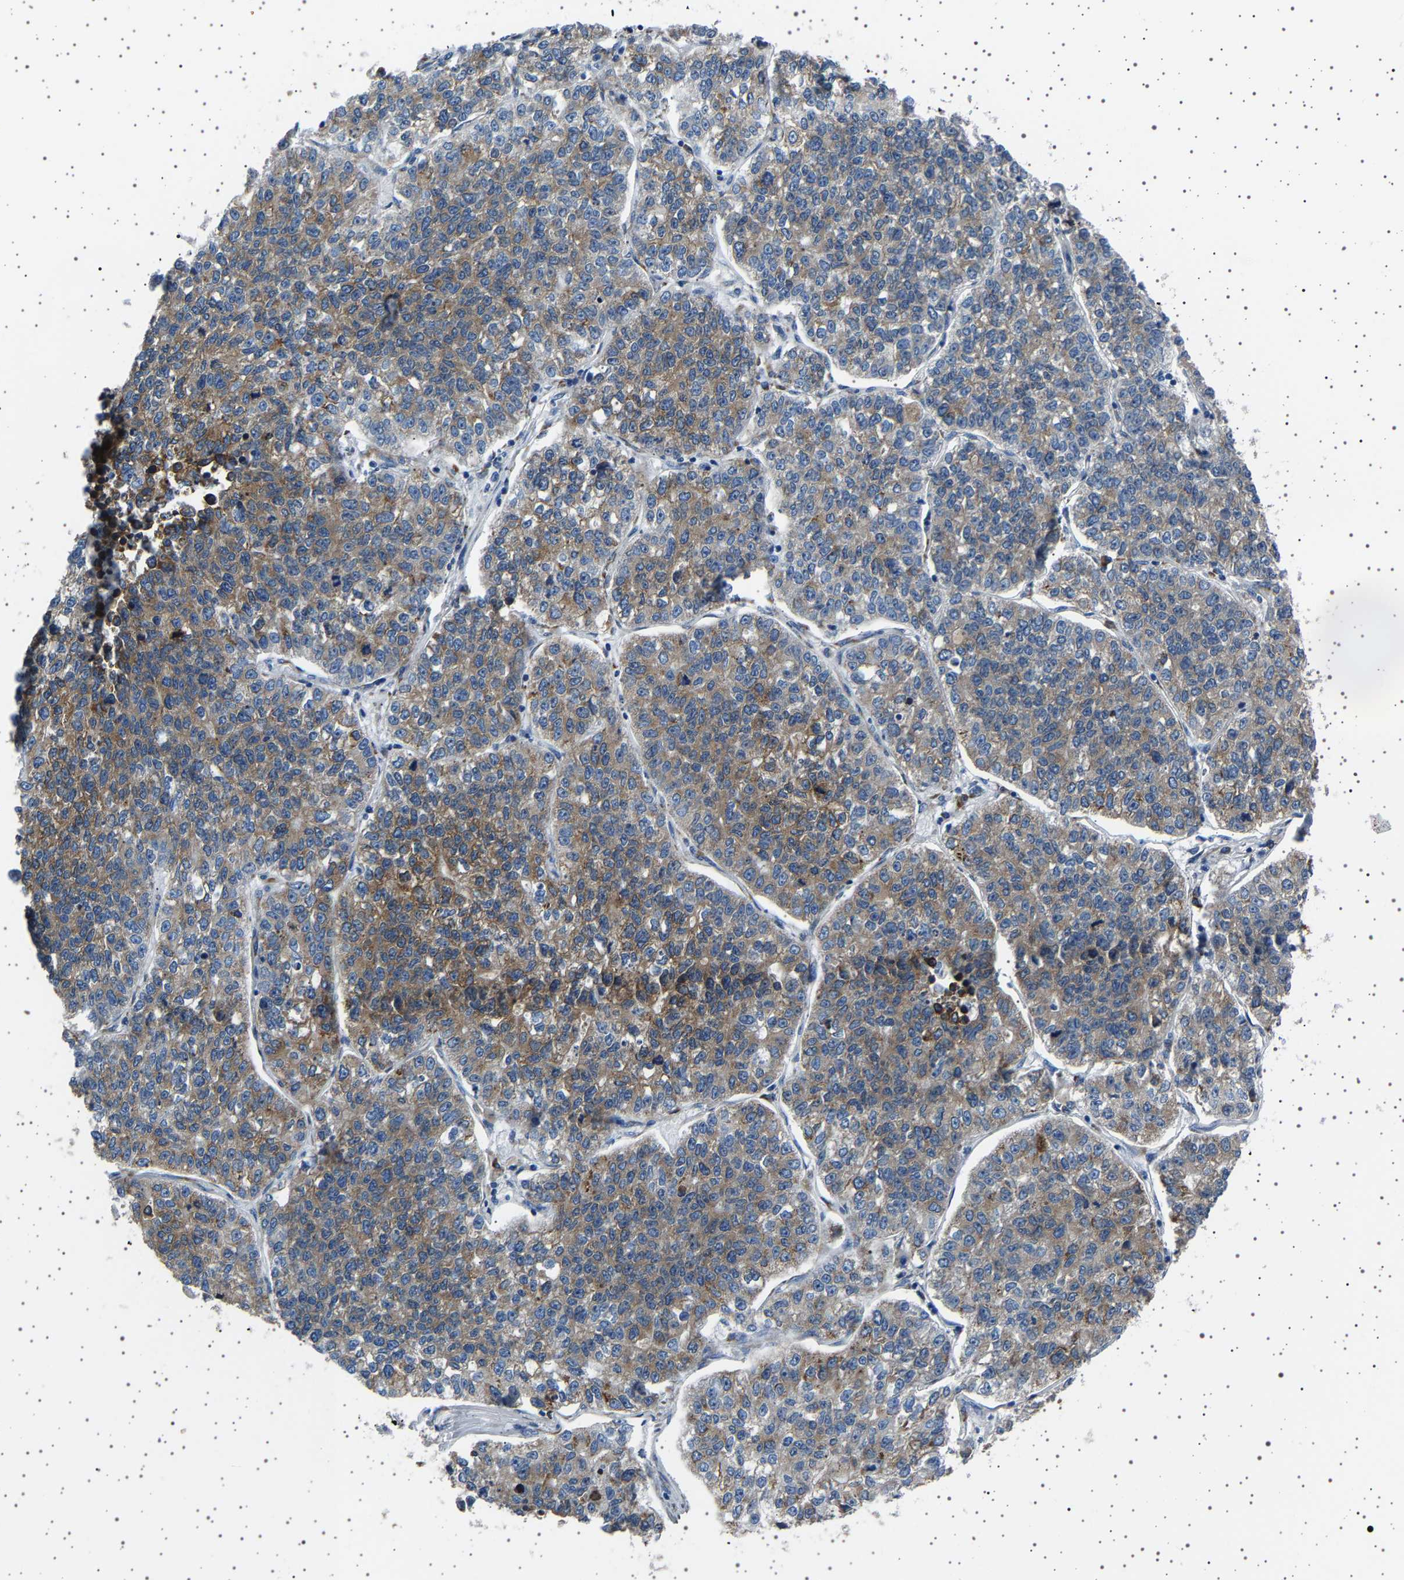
{"staining": {"intensity": "moderate", "quantity": ">75%", "location": "cytoplasmic/membranous"}, "tissue": "lung cancer", "cell_type": "Tumor cells", "image_type": "cancer", "snomed": [{"axis": "morphology", "description": "Adenocarcinoma, NOS"}, {"axis": "topography", "description": "Lung"}], "caption": "Immunohistochemistry staining of lung cancer (adenocarcinoma), which shows medium levels of moderate cytoplasmic/membranous expression in approximately >75% of tumor cells indicating moderate cytoplasmic/membranous protein positivity. The staining was performed using DAB (3,3'-diaminobenzidine) (brown) for protein detection and nuclei were counterstained in hematoxylin (blue).", "gene": "FTCD", "patient": {"sex": "male", "age": 49}}